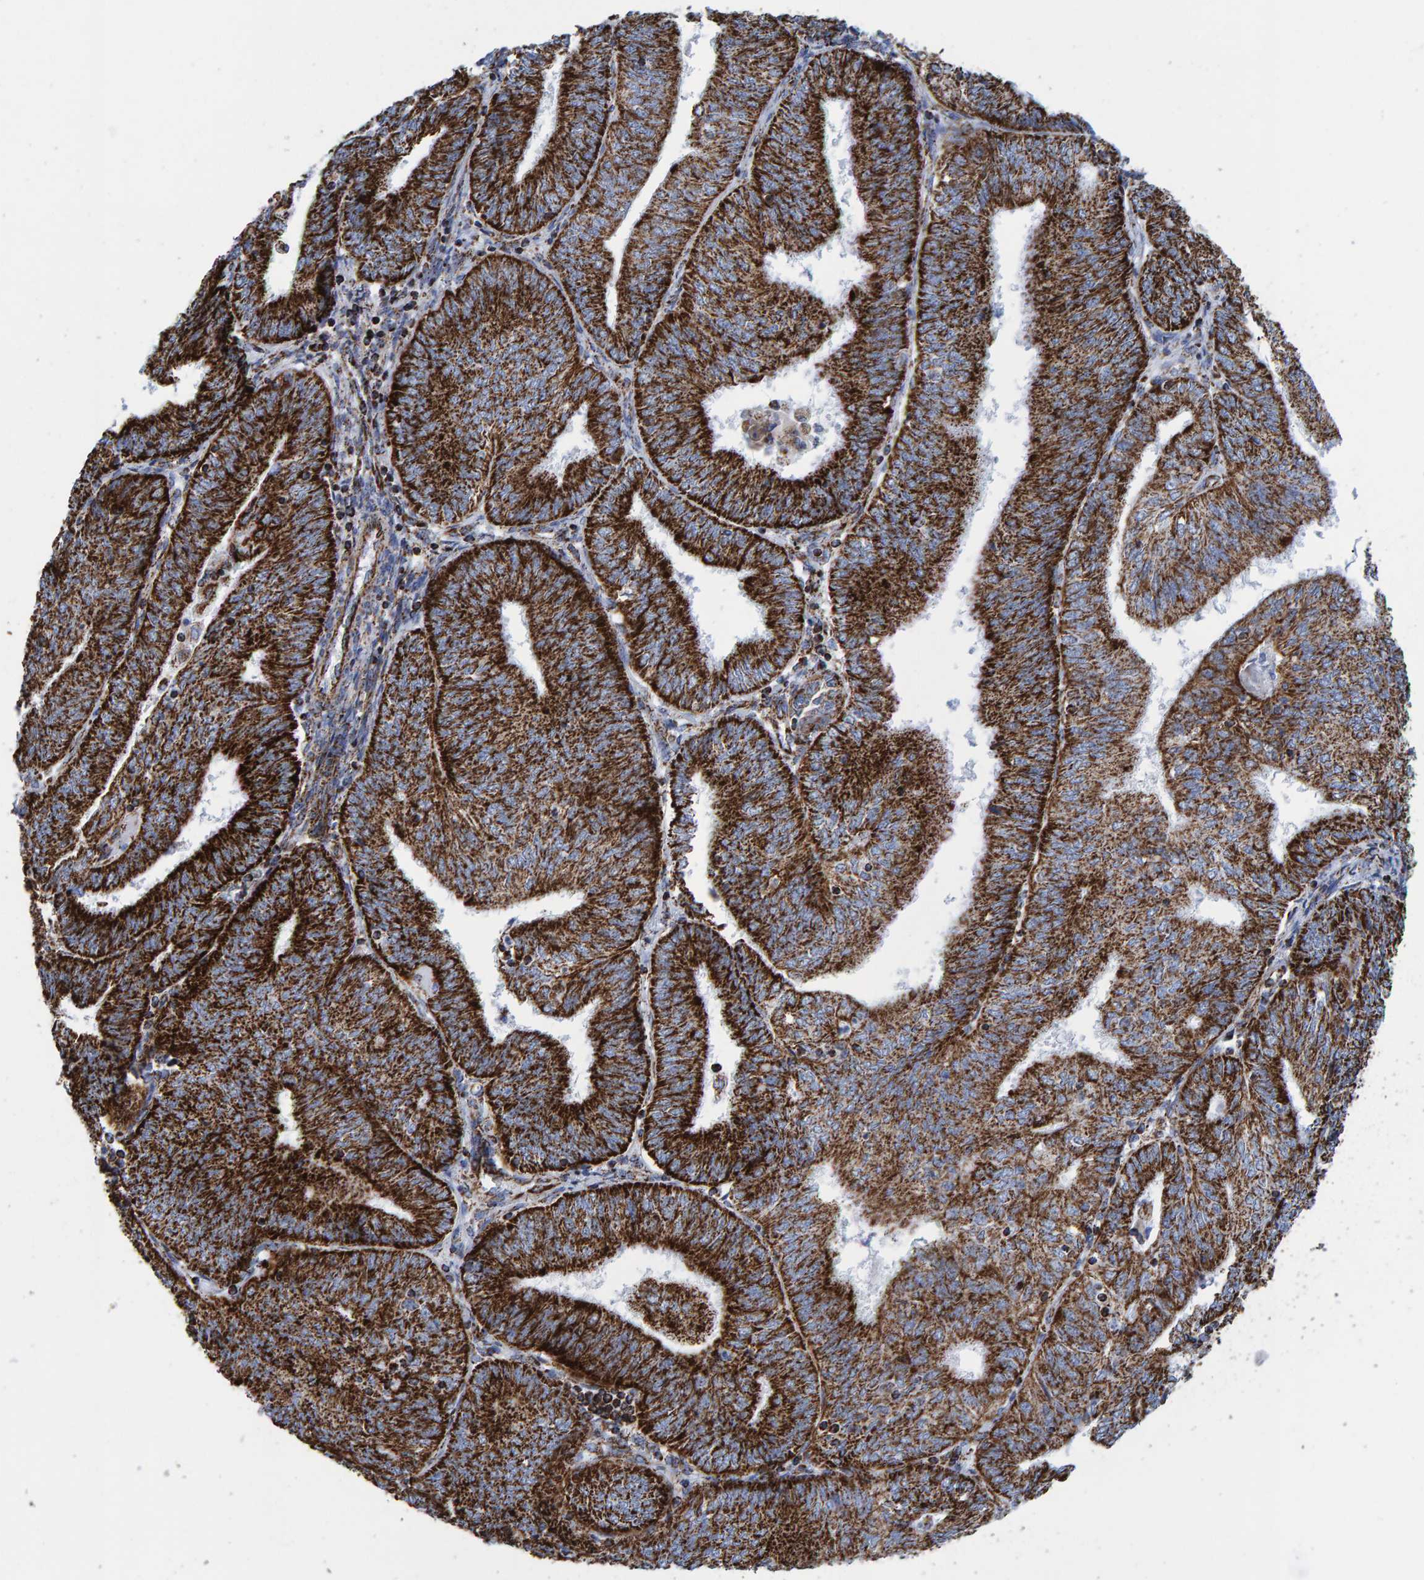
{"staining": {"intensity": "strong", "quantity": ">75%", "location": "cytoplasmic/membranous"}, "tissue": "endometrial cancer", "cell_type": "Tumor cells", "image_type": "cancer", "snomed": [{"axis": "morphology", "description": "Adenocarcinoma, NOS"}, {"axis": "topography", "description": "Endometrium"}], "caption": "Immunohistochemical staining of human adenocarcinoma (endometrial) reveals high levels of strong cytoplasmic/membranous expression in about >75% of tumor cells.", "gene": "ENSG00000262660", "patient": {"sex": "female", "age": 58}}